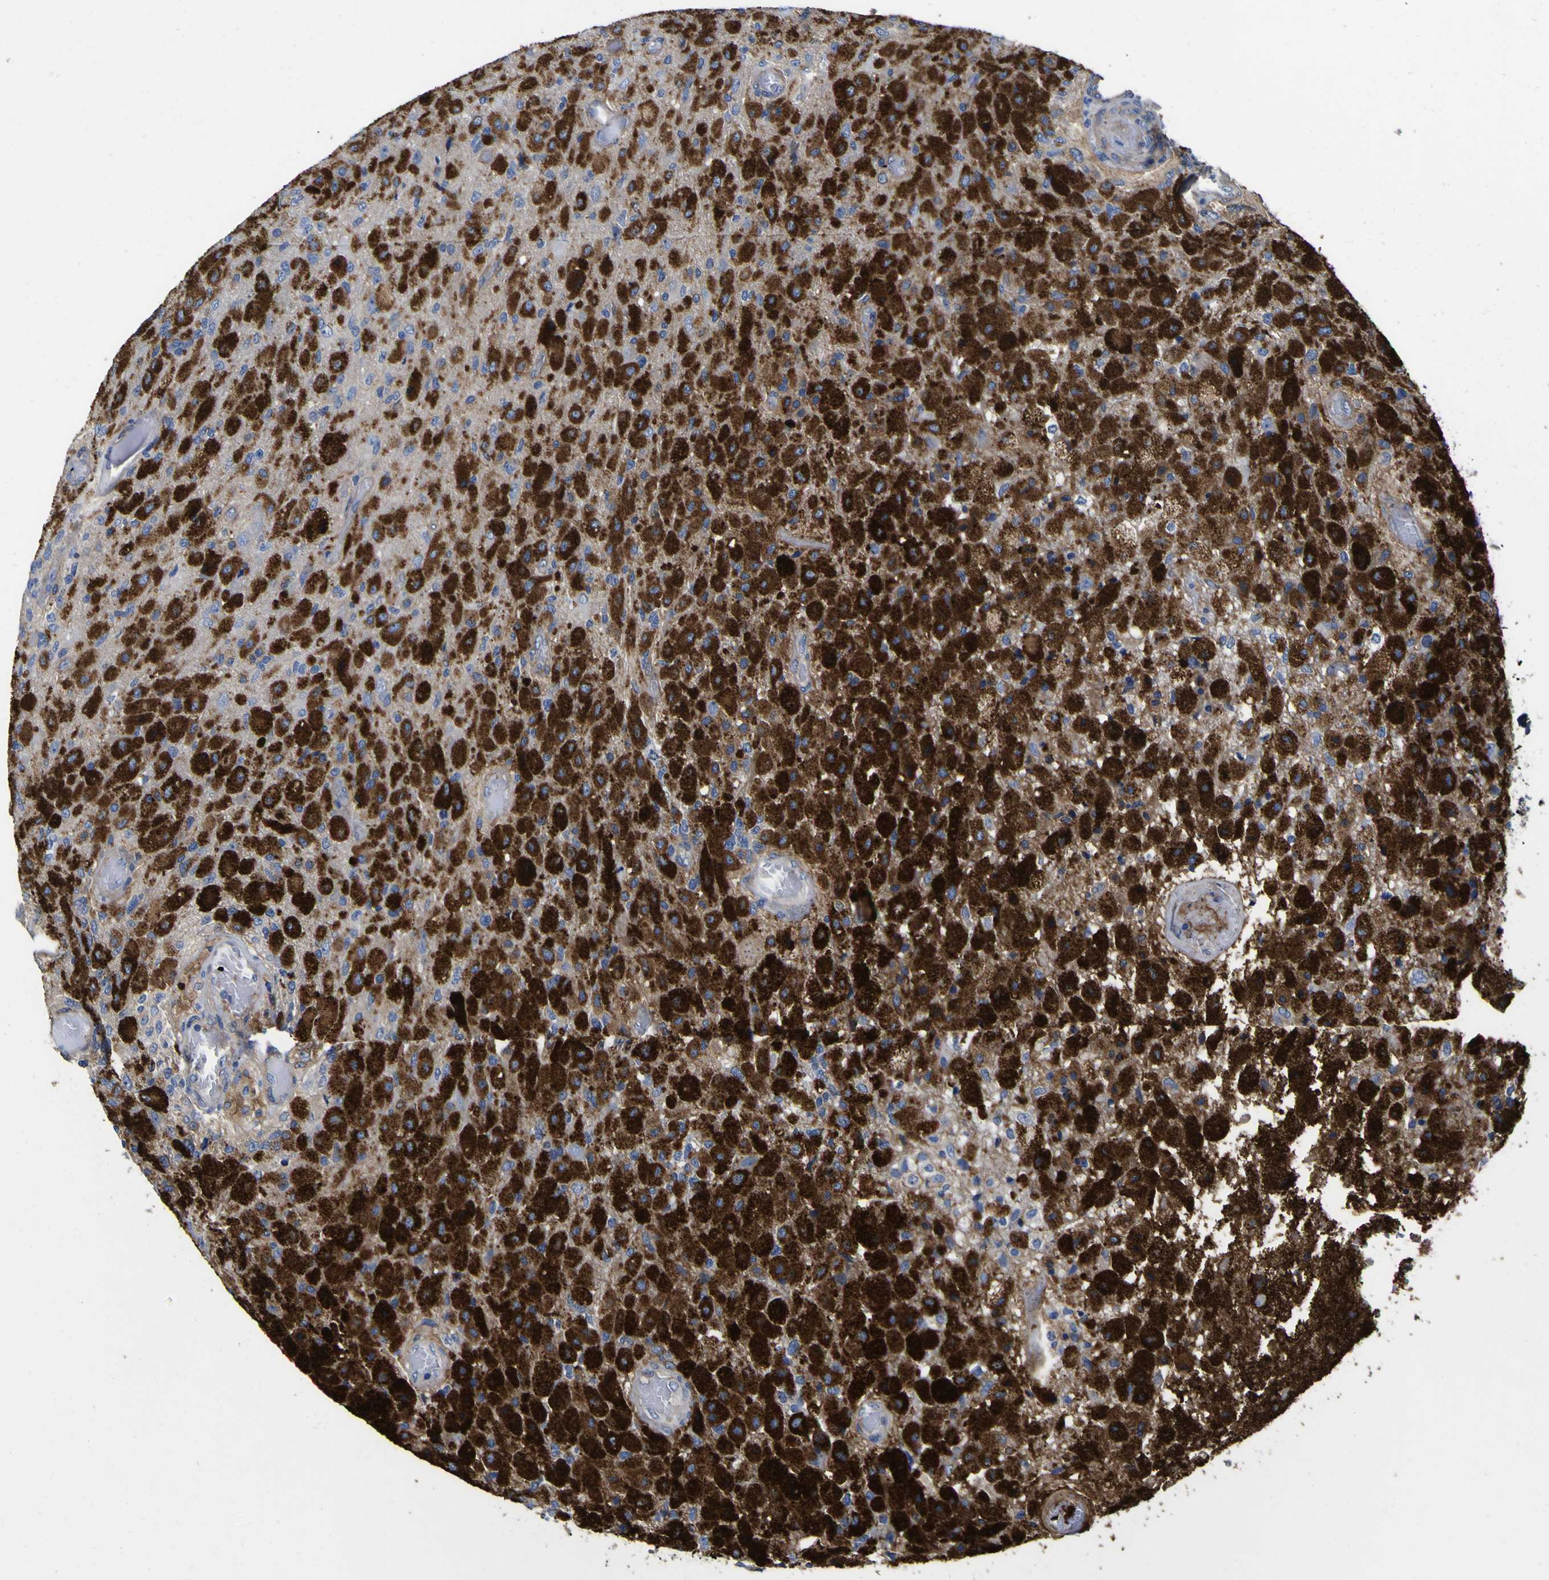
{"staining": {"intensity": "strong", "quantity": ">75%", "location": "cytoplasmic/membranous"}, "tissue": "glioma", "cell_type": "Tumor cells", "image_type": "cancer", "snomed": [{"axis": "morphology", "description": "Normal tissue, NOS"}, {"axis": "morphology", "description": "Glioma, malignant, High grade"}, {"axis": "topography", "description": "Cerebral cortex"}], "caption": "DAB immunohistochemical staining of human malignant high-grade glioma displays strong cytoplasmic/membranous protein staining in approximately >75% of tumor cells.", "gene": "CD151", "patient": {"sex": "male", "age": 77}}